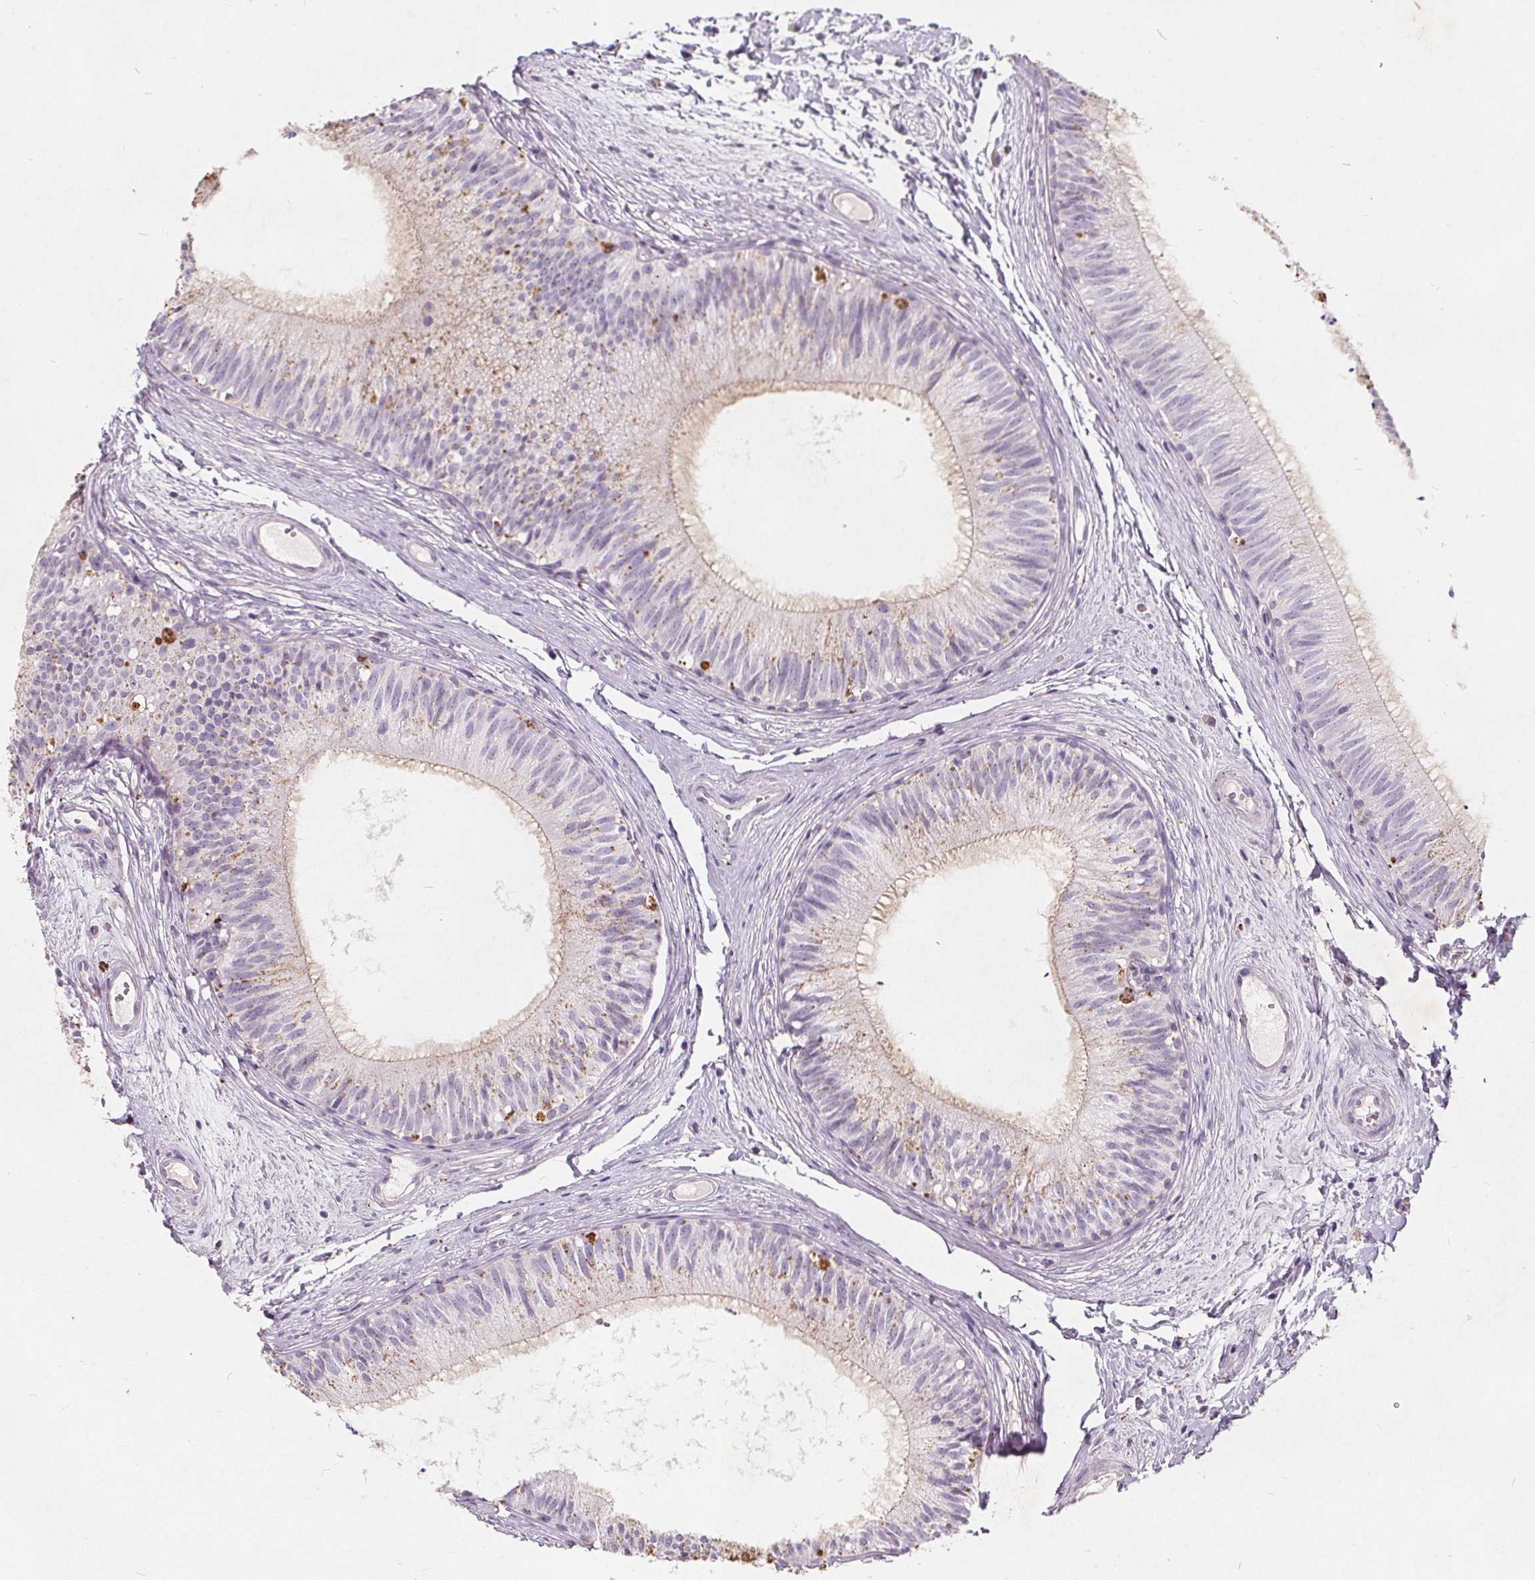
{"staining": {"intensity": "weak", "quantity": "<25%", "location": "cytoplasmic/membranous"}, "tissue": "epididymis", "cell_type": "Glandular cells", "image_type": "normal", "snomed": [{"axis": "morphology", "description": "Normal tissue, NOS"}, {"axis": "topography", "description": "Epididymis"}], "caption": "The micrograph shows no staining of glandular cells in normal epididymis. (DAB (3,3'-diaminobenzidine) immunohistochemistry (IHC), high magnification).", "gene": "C19orf84", "patient": {"sex": "male", "age": 29}}